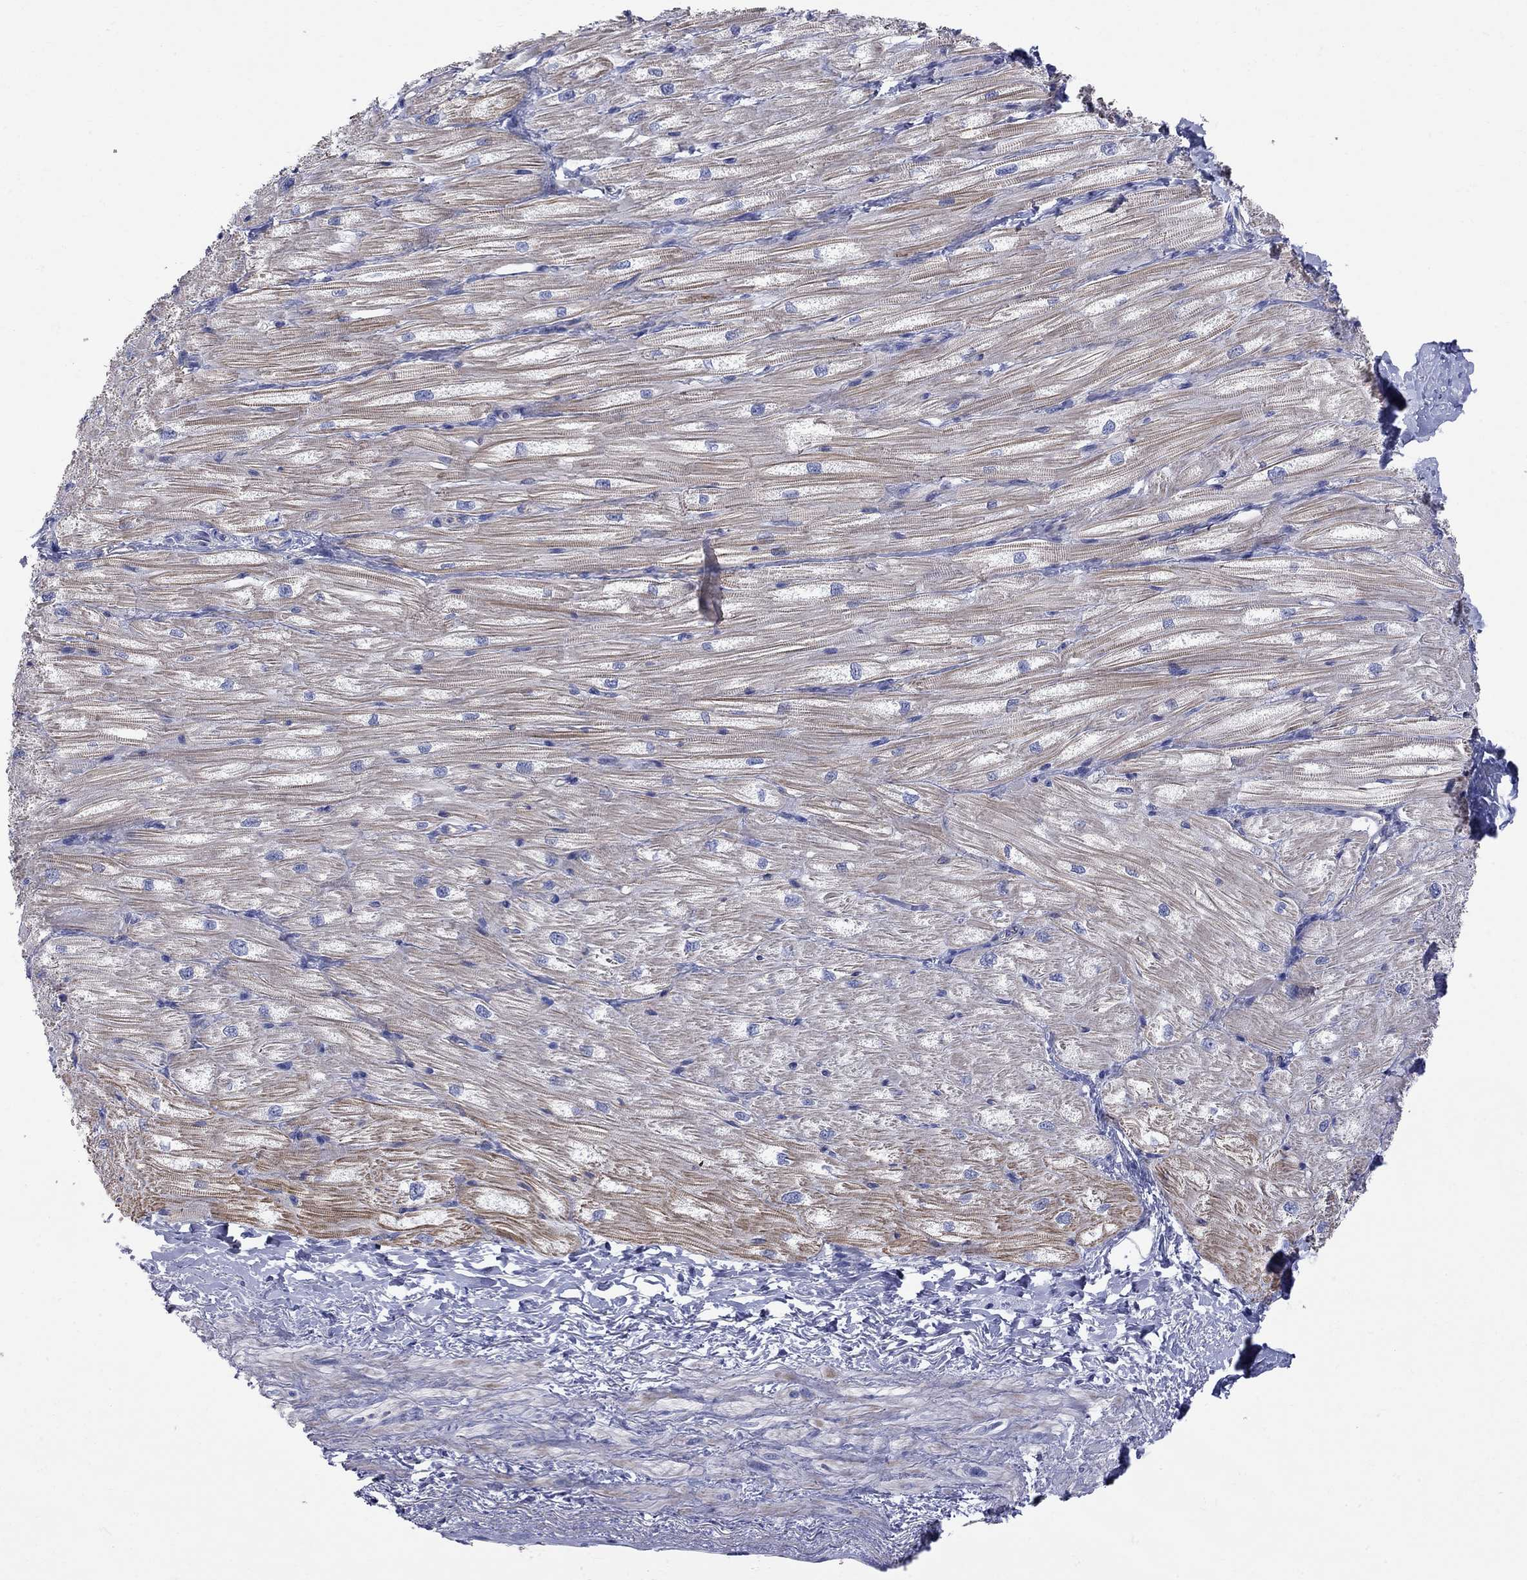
{"staining": {"intensity": "moderate", "quantity": ">75%", "location": "cytoplasmic/membranous"}, "tissue": "heart muscle", "cell_type": "Cardiomyocytes", "image_type": "normal", "snomed": [{"axis": "morphology", "description": "Normal tissue, NOS"}, {"axis": "topography", "description": "Heart"}], "caption": "DAB (3,3'-diaminobenzidine) immunohistochemical staining of unremarkable heart muscle reveals moderate cytoplasmic/membranous protein expression in about >75% of cardiomyocytes. (IHC, brightfield microscopy, high magnification).", "gene": "ABI3", "patient": {"sex": "male", "age": 57}}